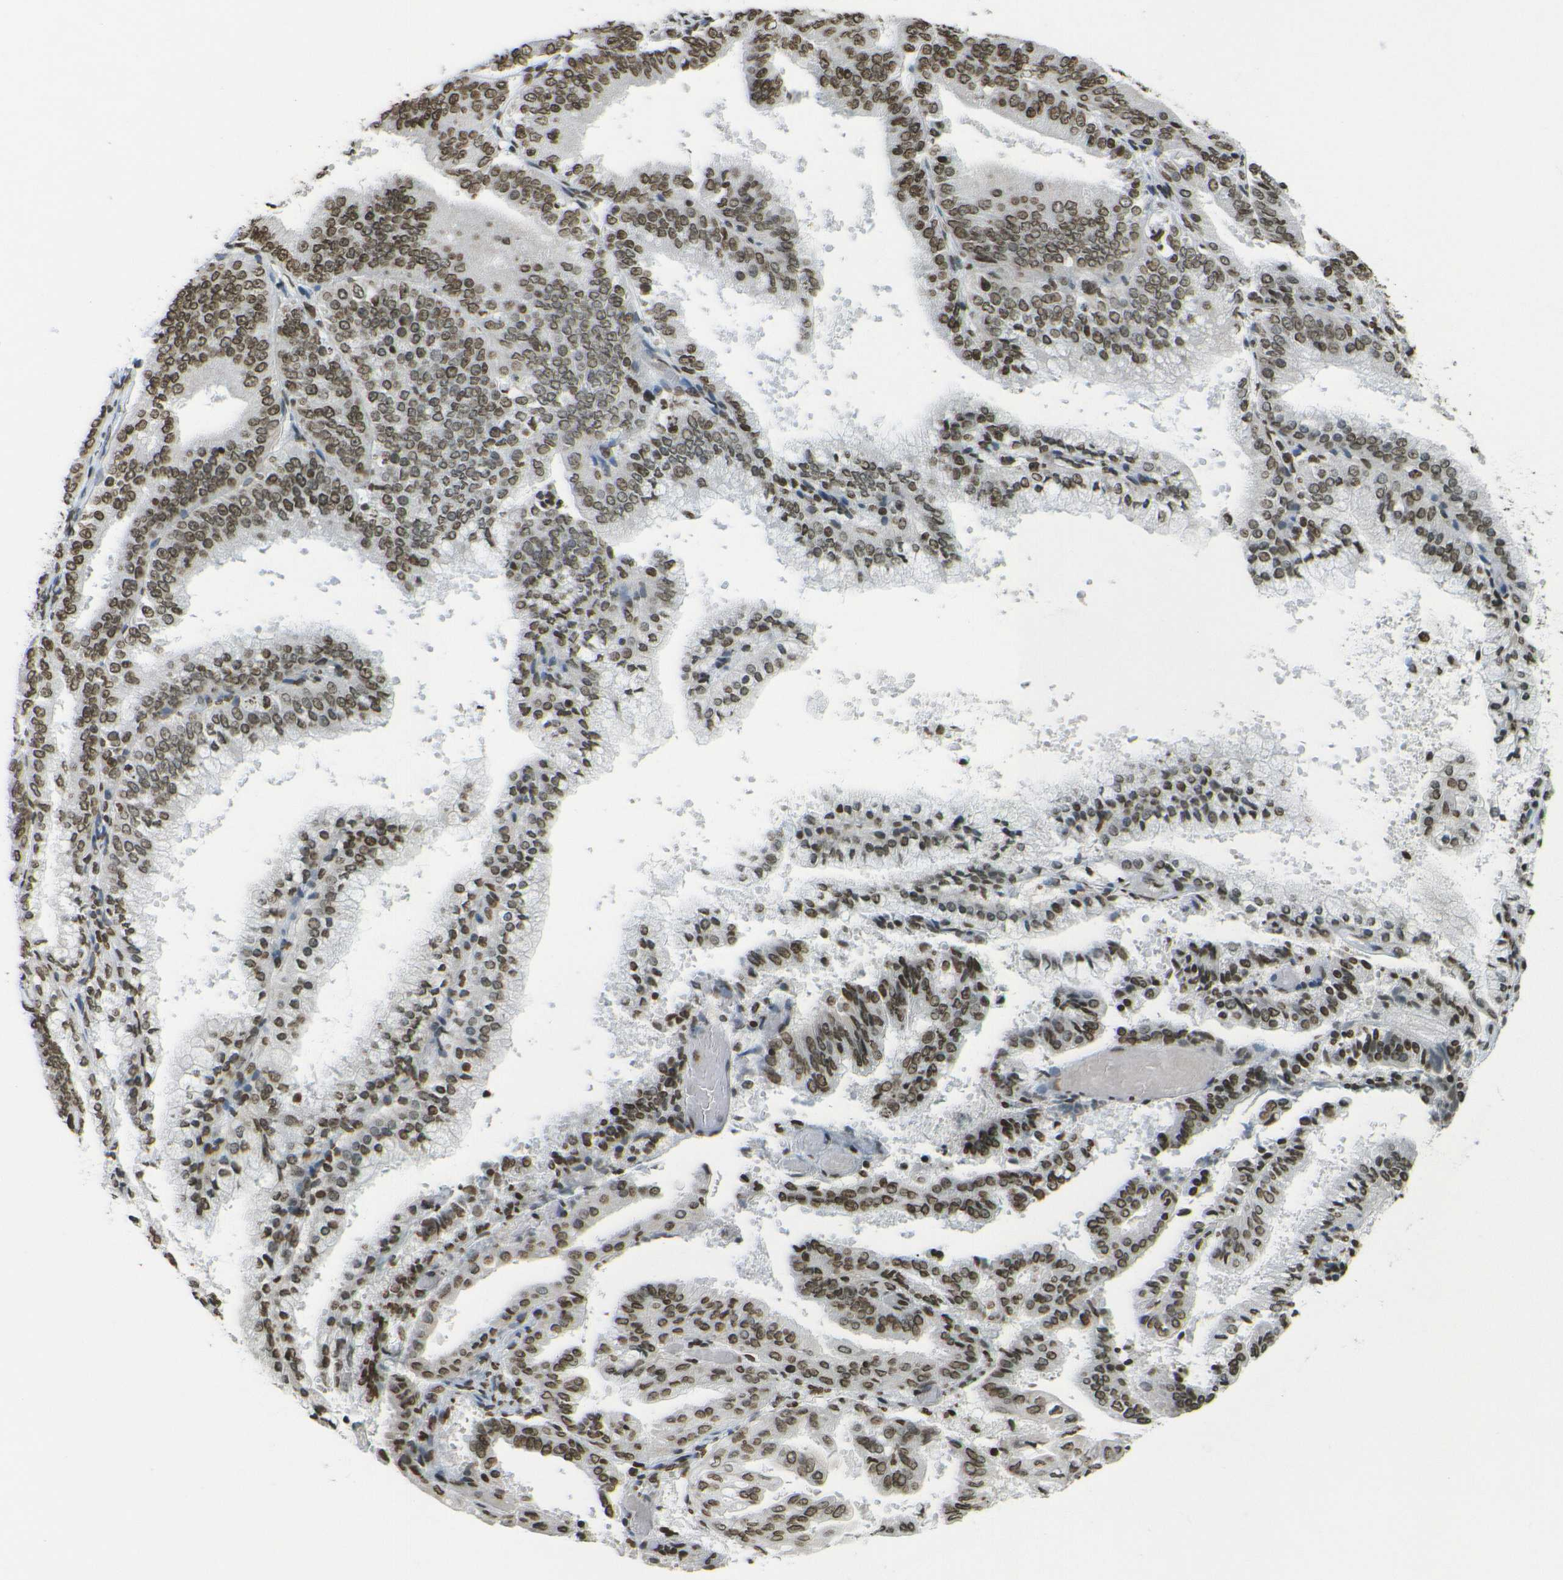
{"staining": {"intensity": "moderate", "quantity": ">75%", "location": "nuclear"}, "tissue": "endometrial cancer", "cell_type": "Tumor cells", "image_type": "cancer", "snomed": [{"axis": "morphology", "description": "Adenocarcinoma, NOS"}, {"axis": "topography", "description": "Endometrium"}], "caption": "The histopathology image reveals staining of endometrial cancer, revealing moderate nuclear protein expression (brown color) within tumor cells.", "gene": "H4C16", "patient": {"sex": "female", "age": 63}}